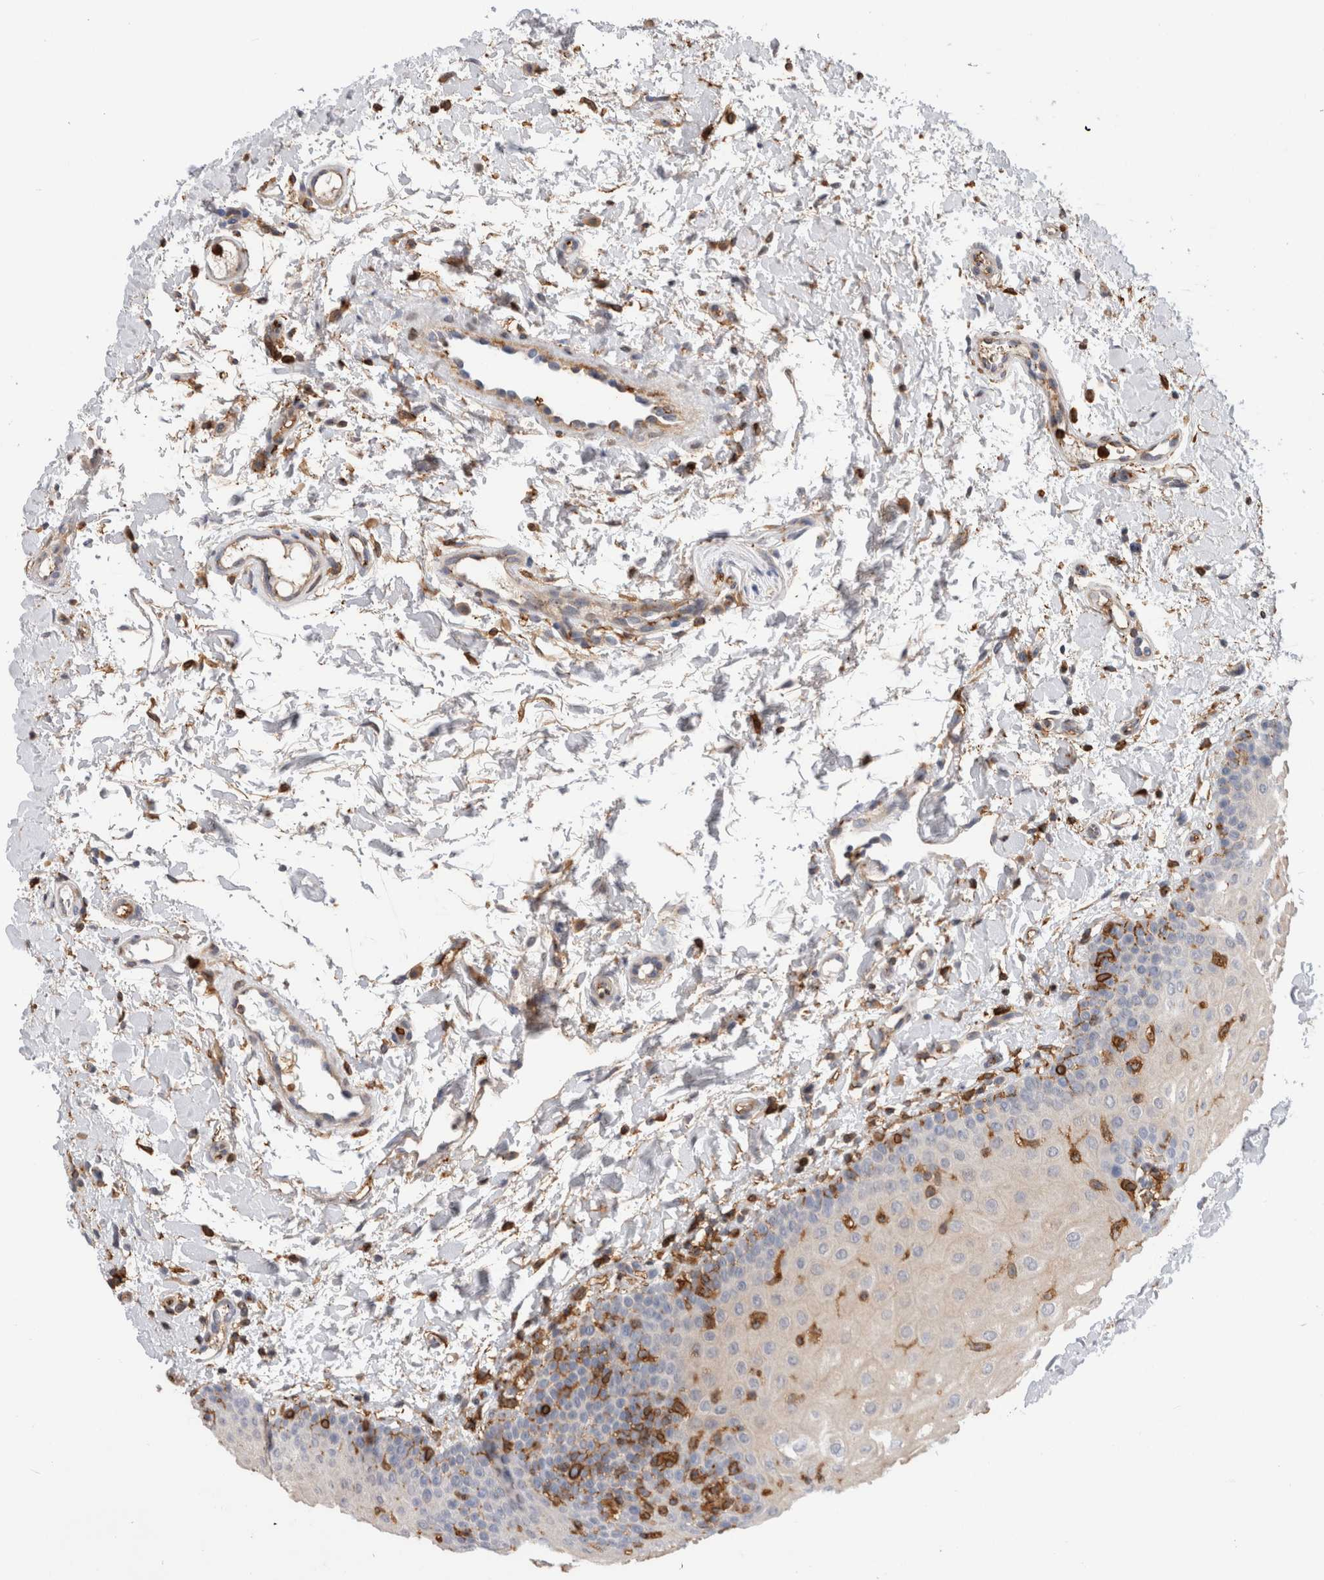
{"staining": {"intensity": "negative", "quantity": "none", "location": "none"}, "tissue": "oral mucosa", "cell_type": "Squamous epithelial cells", "image_type": "normal", "snomed": [{"axis": "morphology", "description": "Normal tissue, NOS"}, {"axis": "topography", "description": "Skin"}, {"axis": "topography", "description": "Oral tissue"}], "caption": "Histopathology image shows no significant protein expression in squamous epithelial cells of normal oral mucosa. Nuclei are stained in blue.", "gene": "CCDC88B", "patient": {"sex": "male", "age": 84}}